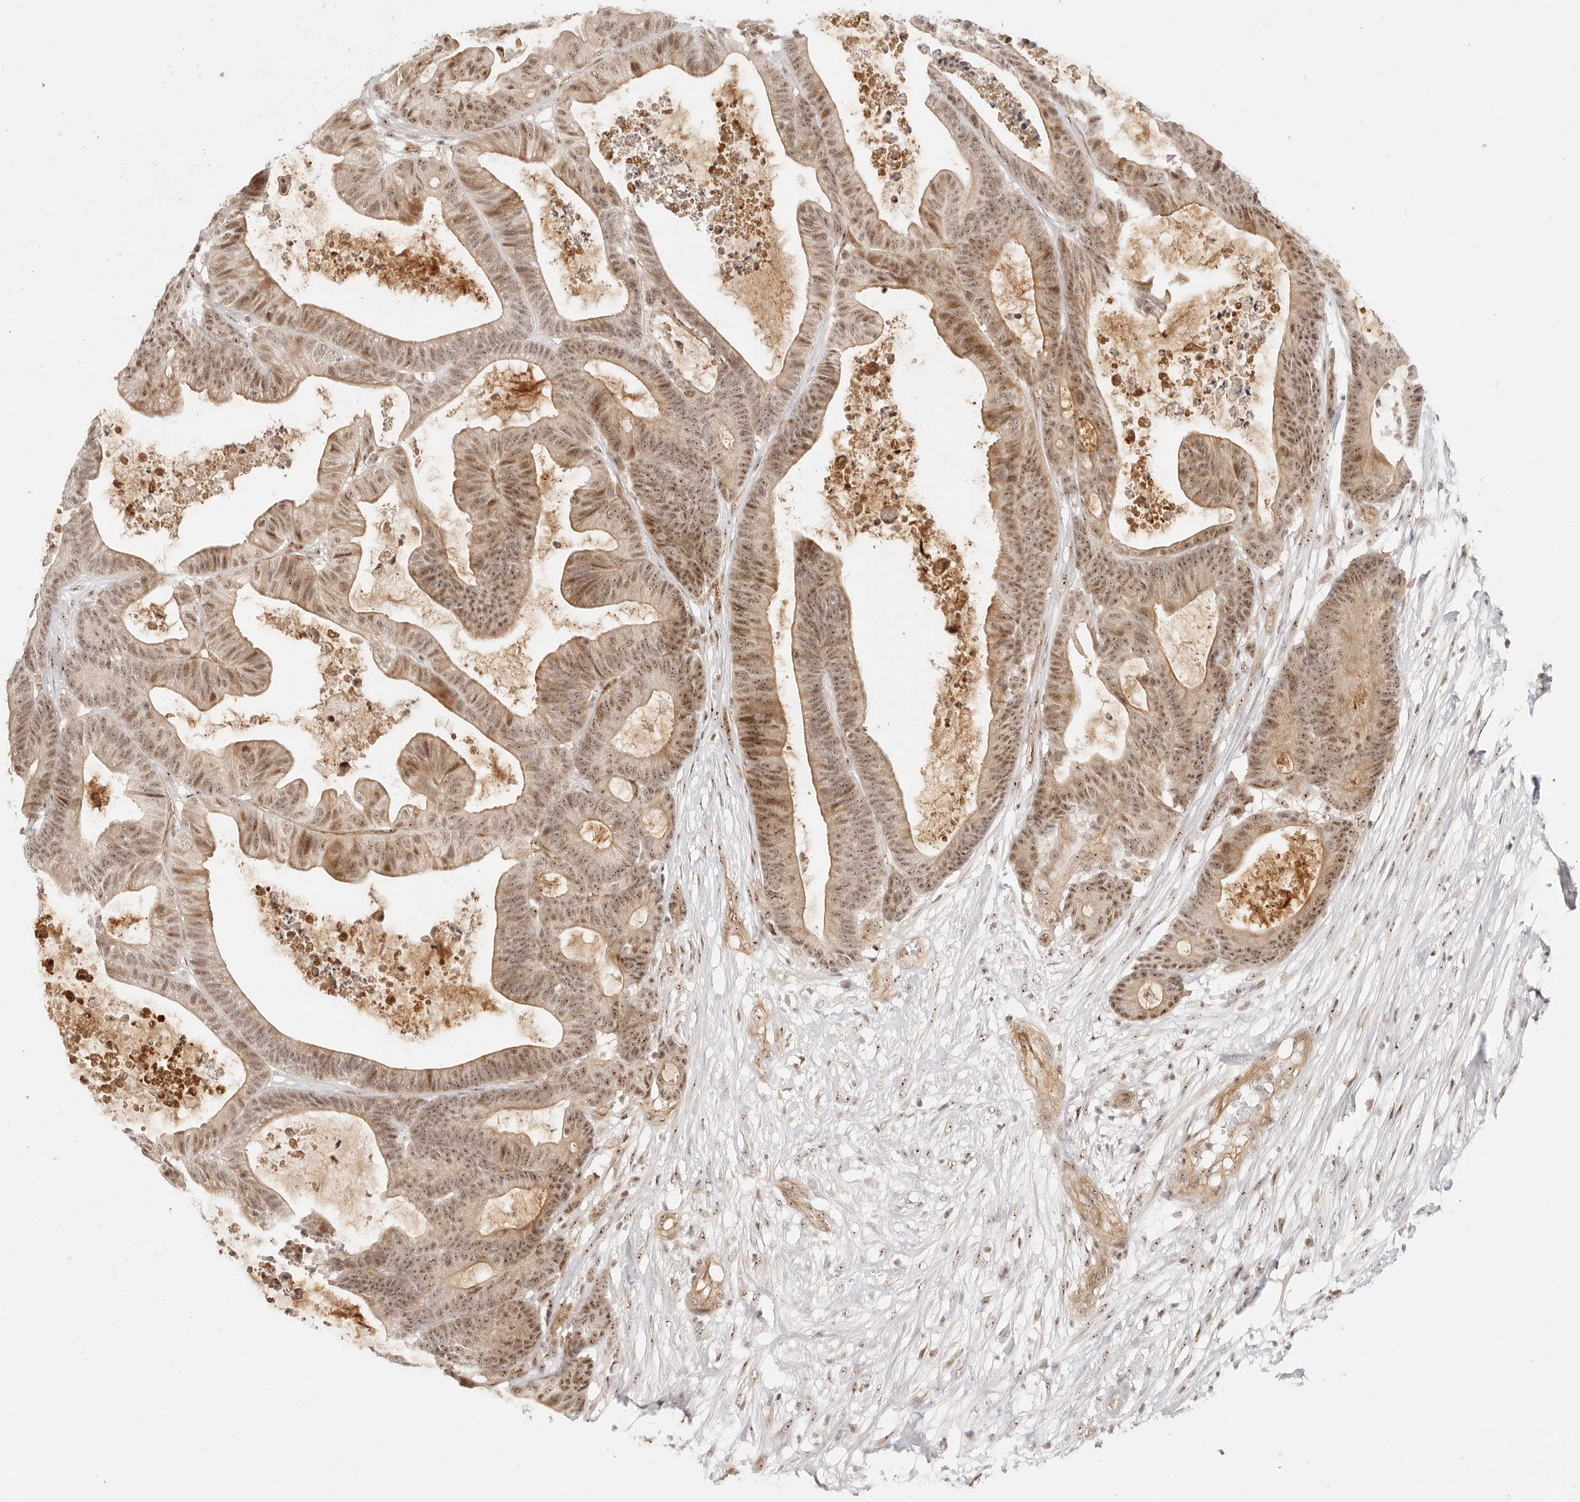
{"staining": {"intensity": "moderate", "quantity": ">75%", "location": "nuclear"}, "tissue": "colorectal cancer", "cell_type": "Tumor cells", "image_type": "cancer", "snomed": [{"axis": "morphology", "description": "Adenocarcinoma, NOS"}, {"axis": "topography", "description": "Colon"}], "caption": "A brown stain shows moderate nuclear positivity of a protein in colorectal cancer tumor cells.", "gene": "BAP1", "patient": {"sex": "female", "age": 84}}